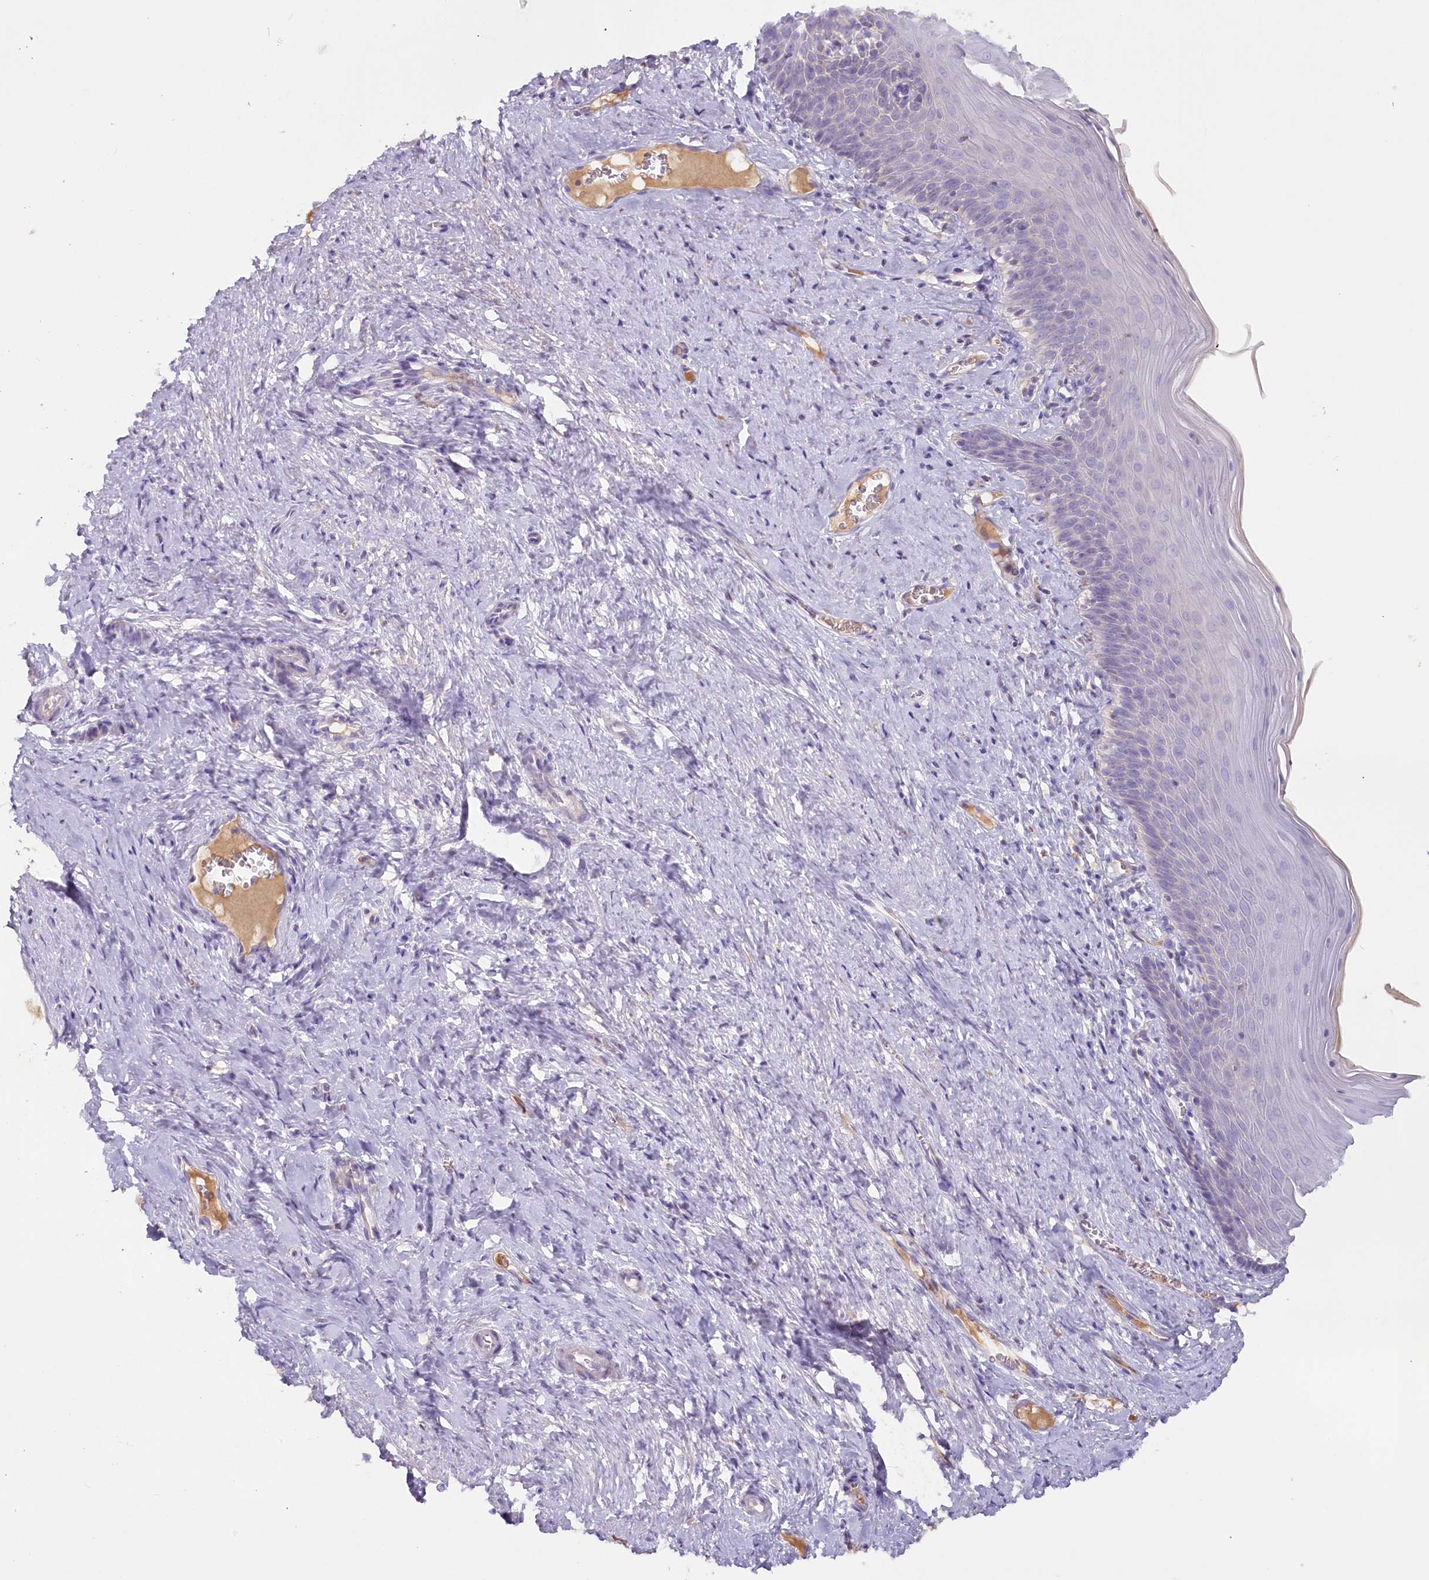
{"staining": {"intensity": "negative", "quantity": "none", "location": "none"}, "tissue": "cervix", "cell_type": "Glandular cells", "image_type": "normal", "snomed": [{"axis": "morphology", "description": "Normal tissue, NOS"}, {"axis": "topography", "description": "Cervix"}], "caption": "Protein analysis of unremarkable cervix shows no significant expression in glandular cells. (DAB immunohistochemistry (IHC) visualized using brightfield microscopy, high magnification).", "gene": "HPD", "patient": {"sex": "female", "age": 42}}